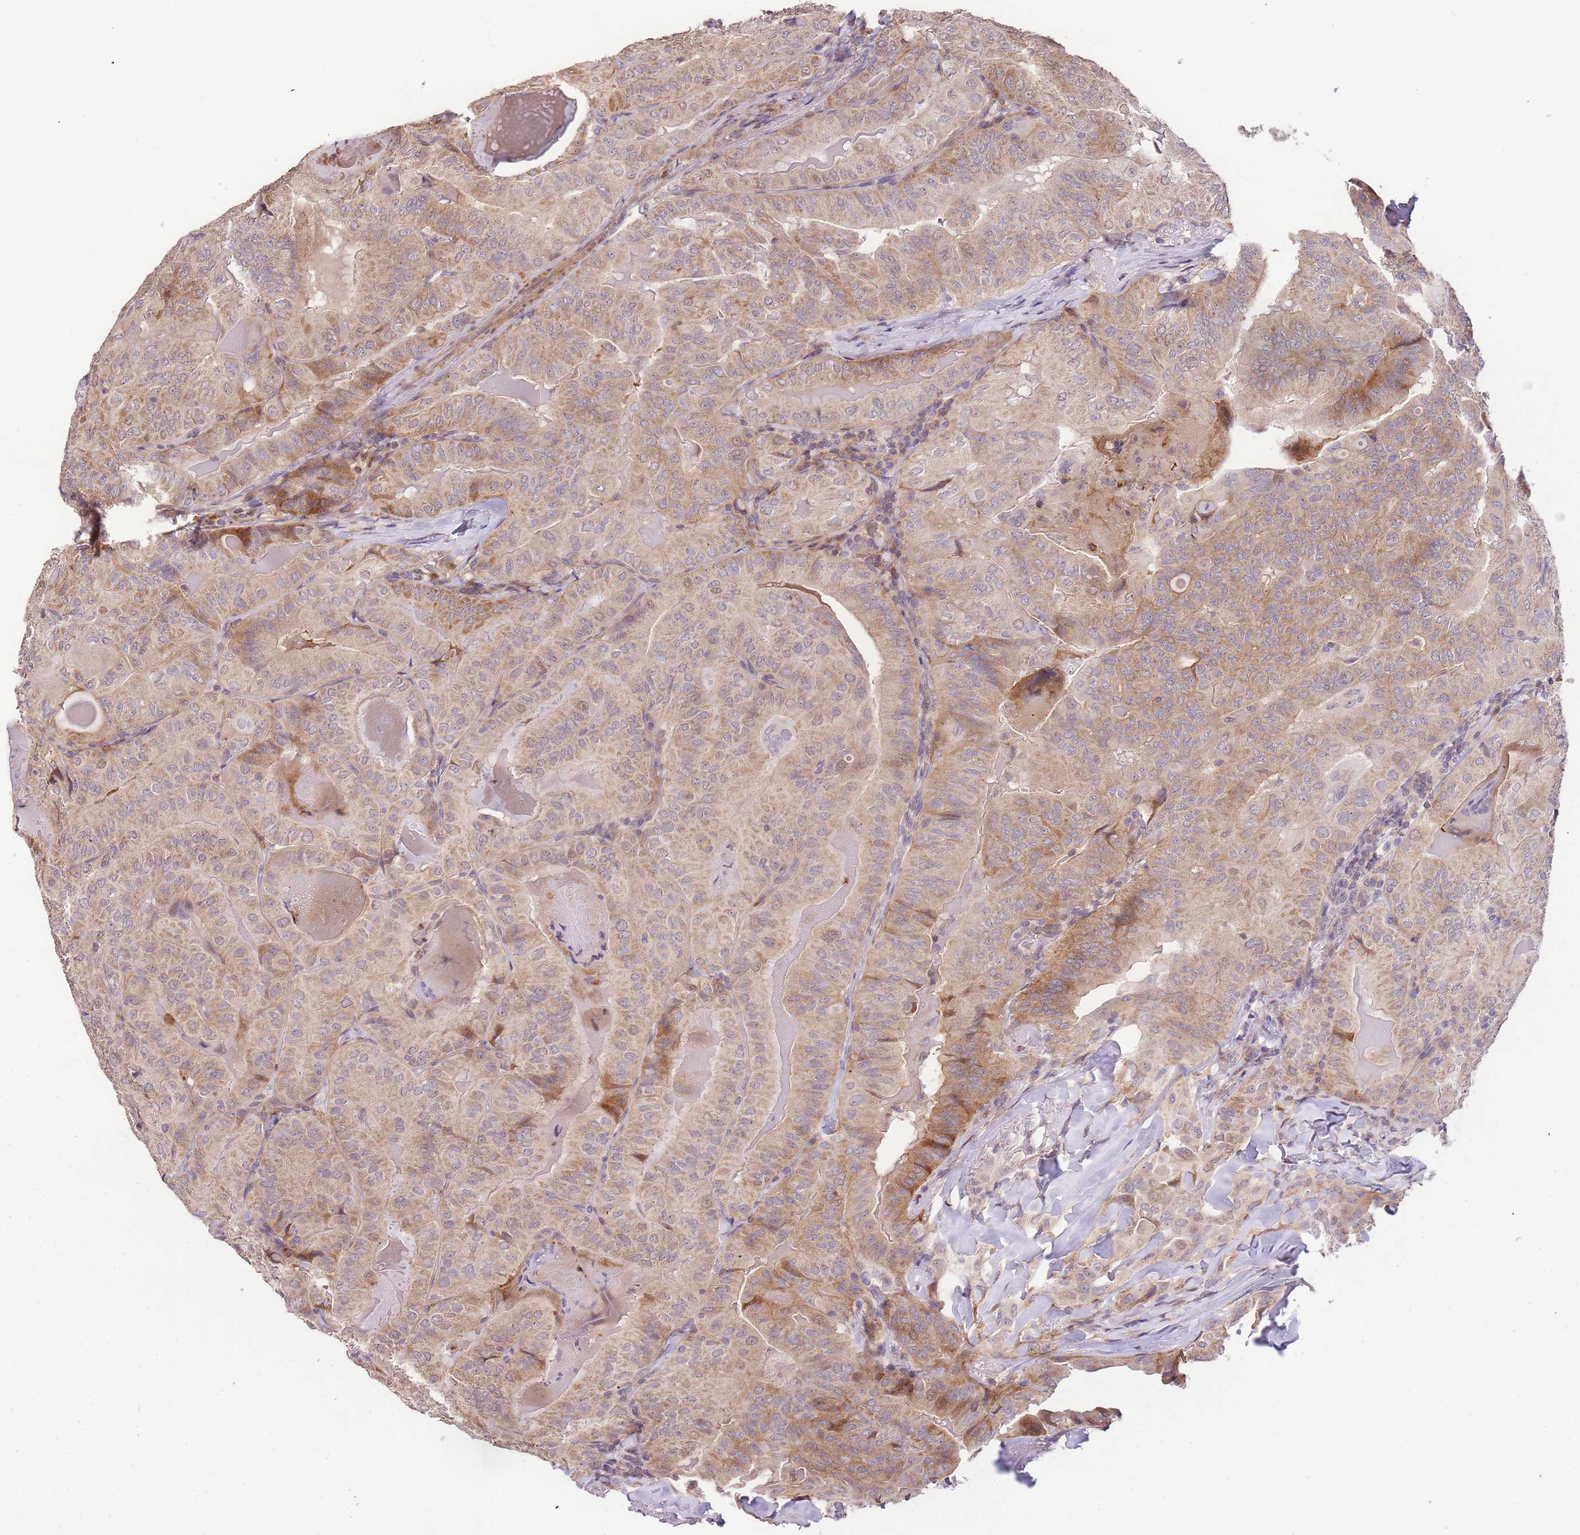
{"staining": {"intensity": "moderate", "quantity": "25%-75%", "location": "cytoplasmic/membranous"}, "tissue": "thyroid cancer", "cell_type": "Tumor cells", "image_type": "cancer", "snomed": [{"axis": "morphology", "description": "Papillary adenocarcinoma, NOS"}, {"axis": "topography", "description": "Thyroid gland"}], "caption": "Immunohistochemical staining of papillary adenocarcinoma (thyroid) demonstrates medium levels of moderate cytoplasmic/membranous protein staining in about 25%-75% of tumor cells.", "gene": "SLC16A4", "patient": {"sex": "female", "age": 68}}